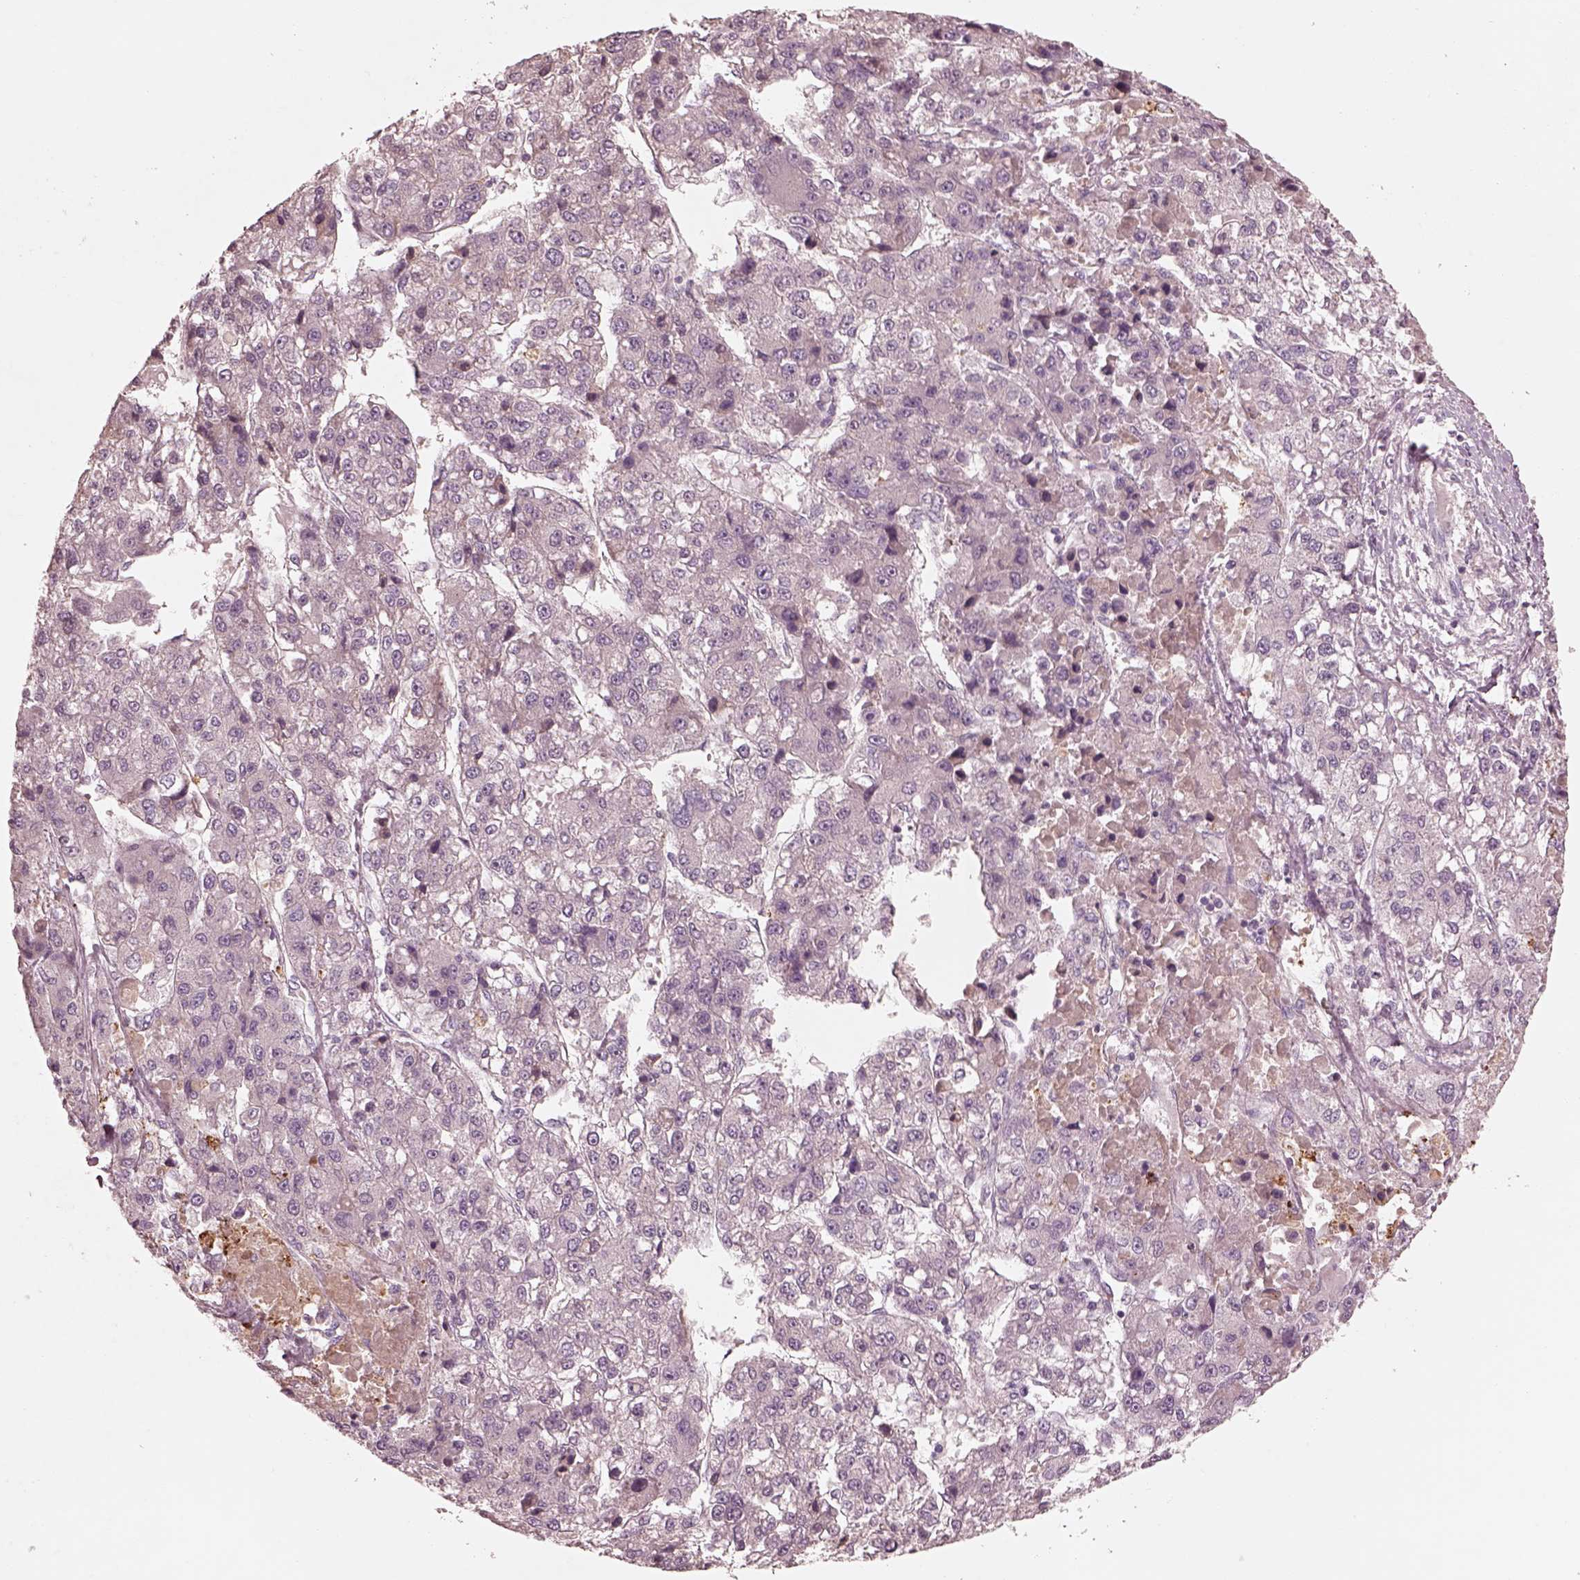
{"staining": {"intensity": "negative", "quantity": "none", "location": "none"}, "tissue": "liver cancer", "cell_type": "Tumor cells", "image_type": "cancer", "snomed": [{"axis": "morphology", "description": "Carcinoma, Hepatocellular, NOS"}, {"axis": "topography", "description": "Liver"}], "caption": "Immunohistochemistry (IHC) micrograph of hepatocellular carcinoma (liver) stained for a protein (brown), which shows no positivity in tumor cells. Brightfield microscopy of immunohistochemistry (IHC) stained with DAB (brown) and hematoxylin (blue), captured at high magnification.", "gene": "VWA5B1", "patient": {"sex": "male", "age": 56}}